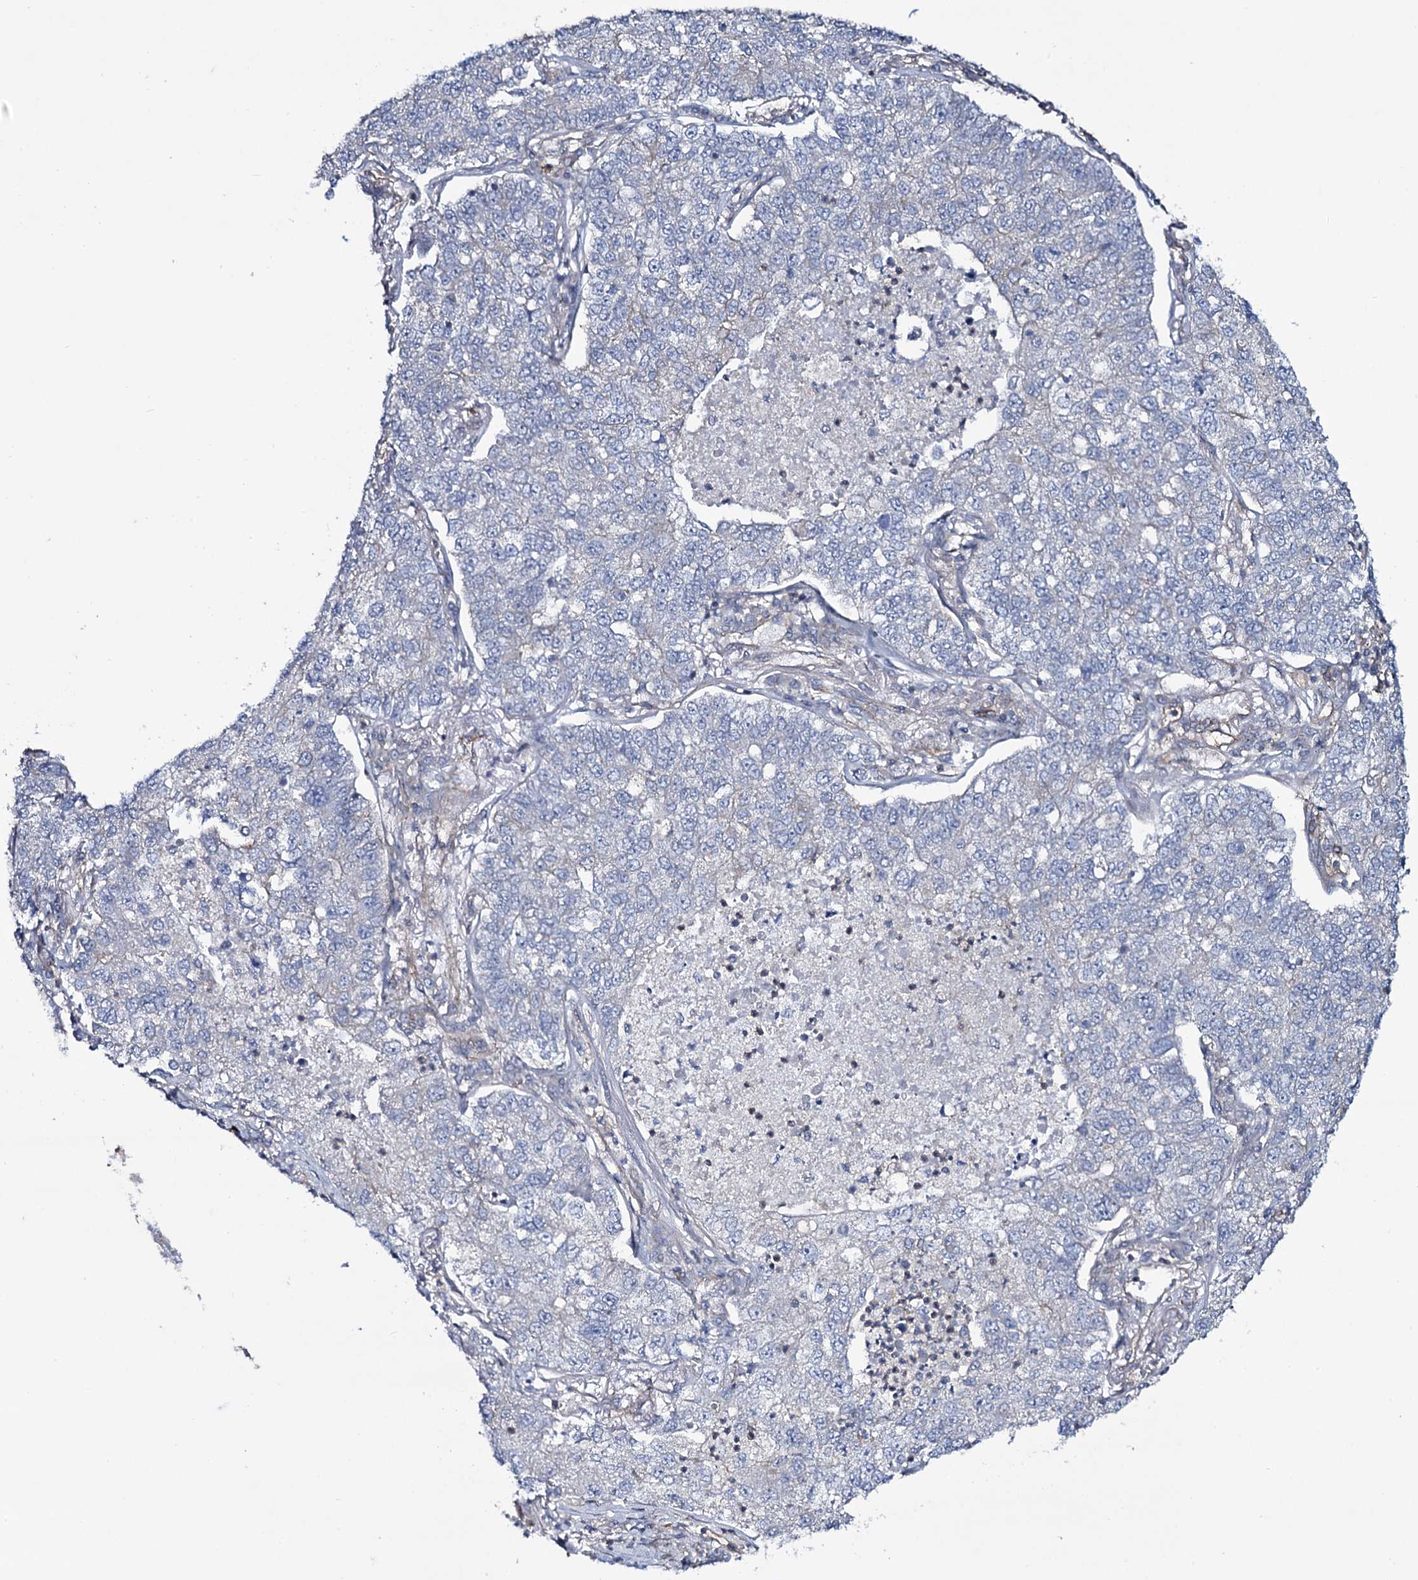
{"staining": {"intensity": "negative", "quantity": "none", "location": "none"}, "tissue": "lung cancer", "cell_type": "Tumor cells", "image_type": "cancer", "snomed": [{"axis": "morphology", "description": "Adenocarcinoma, NOS"}, {"axis": "topography", "description": "Lung"}], "caption": "This is an immunohistochemistry (IHC) histopathology image of adenocarcinoma (lung). There is no expression in tumor cells.", "gene": "SNAP23", "patient": {"sex": "male", "age": 49}}